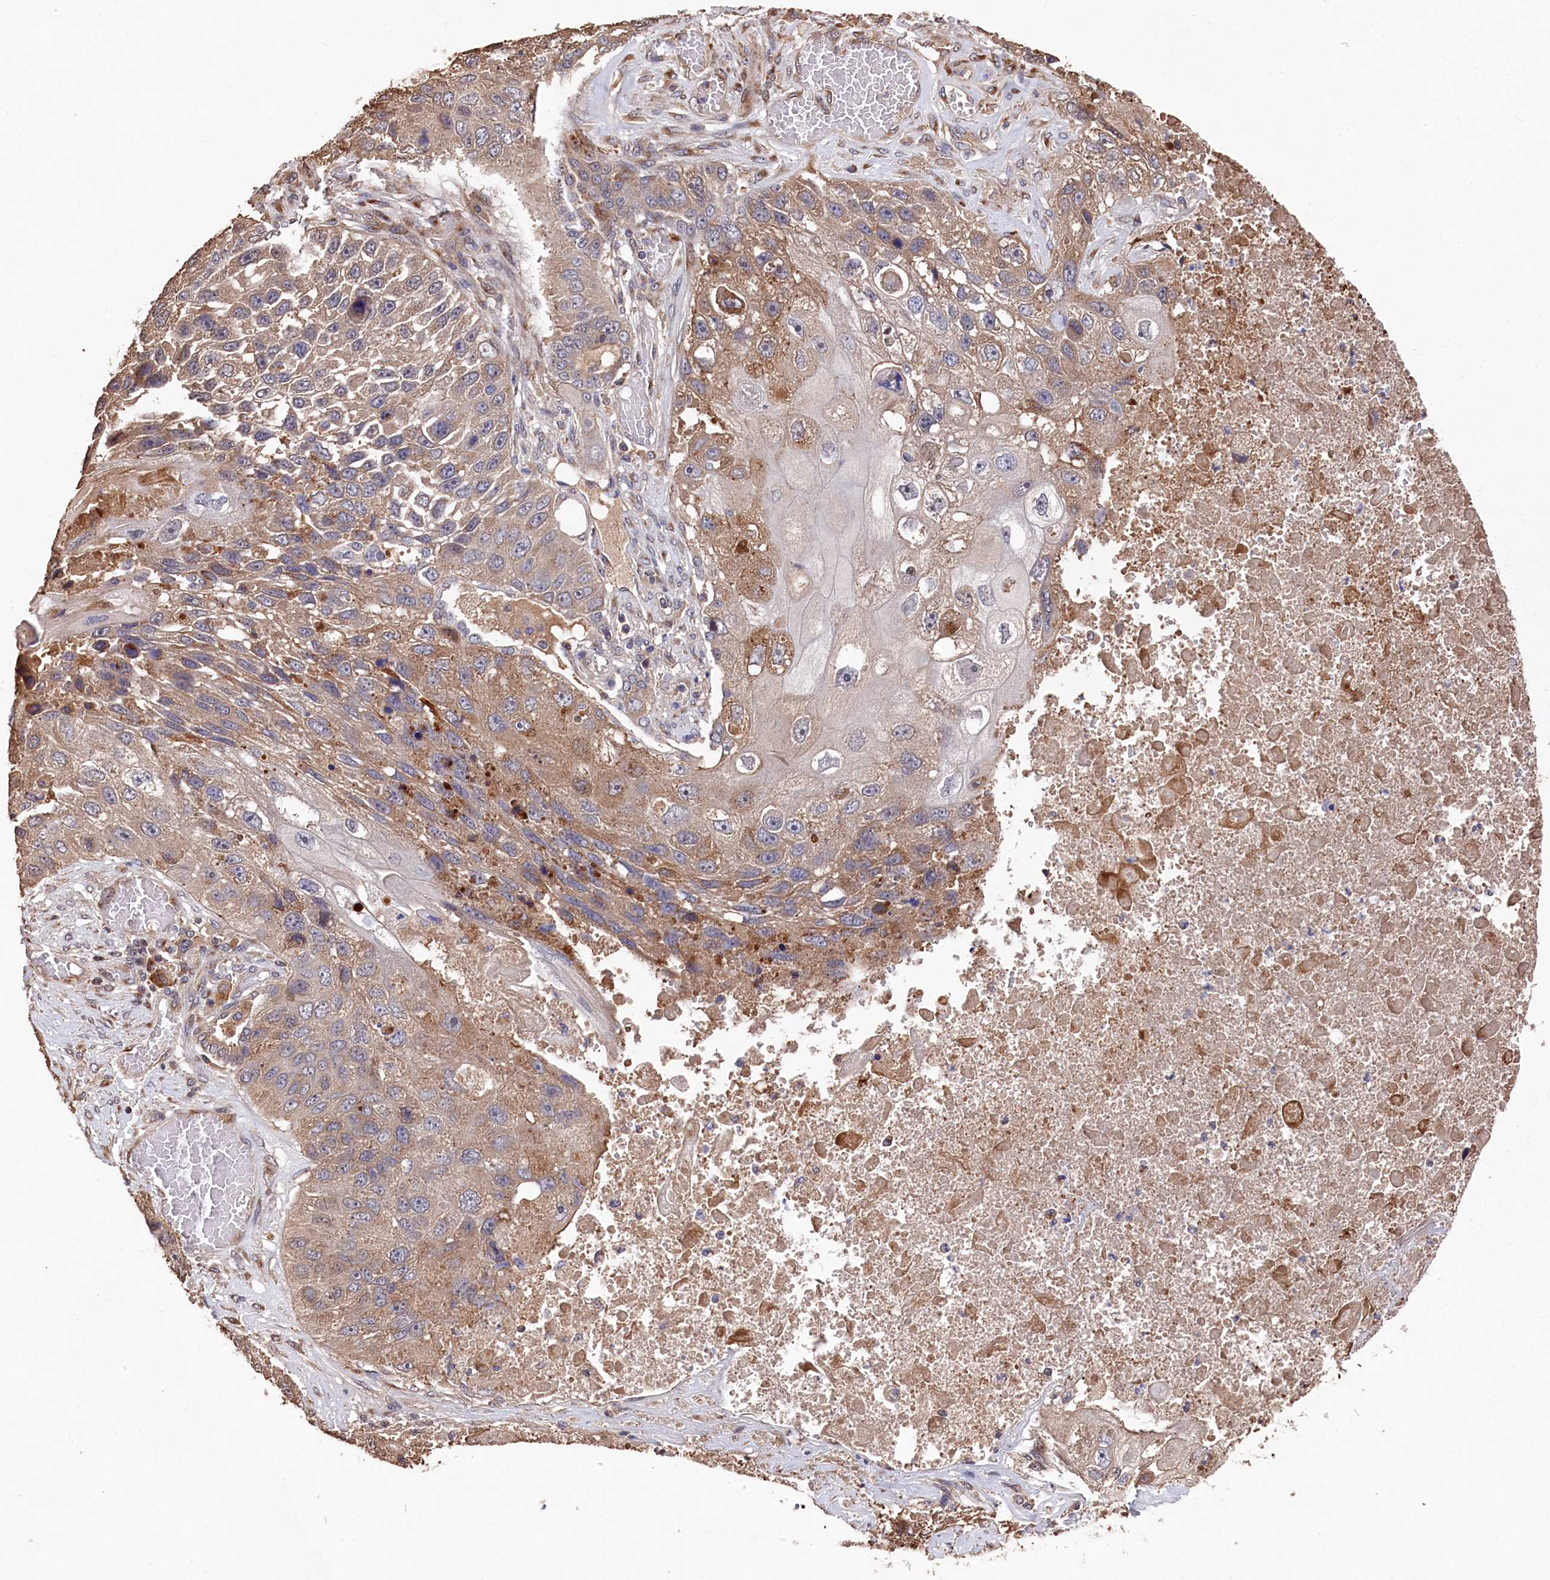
{"staining": {"intensity": "weak", "quantity": "25%-75%", "location": "cytoplasmic/membranous"}, "tissue": "lung cancer", "cell_type": "Tumor cells", "image_type": "cancer", "snomed": [{"axis": "morphology", "description": "Squamous cell carcinoma, NOS"}, {"axis": "topography", "description": "Lung"}], "caption": "Immunohistochemical staining of human lung cancer (squamous cell carcinoma) demonstrates low levels of weak cytoplasmic/membranous protein positivity in approximately 25%-75% of tumor cells.", "gene": "NAA60", "patient": {"sex": "male", "age": 61}}